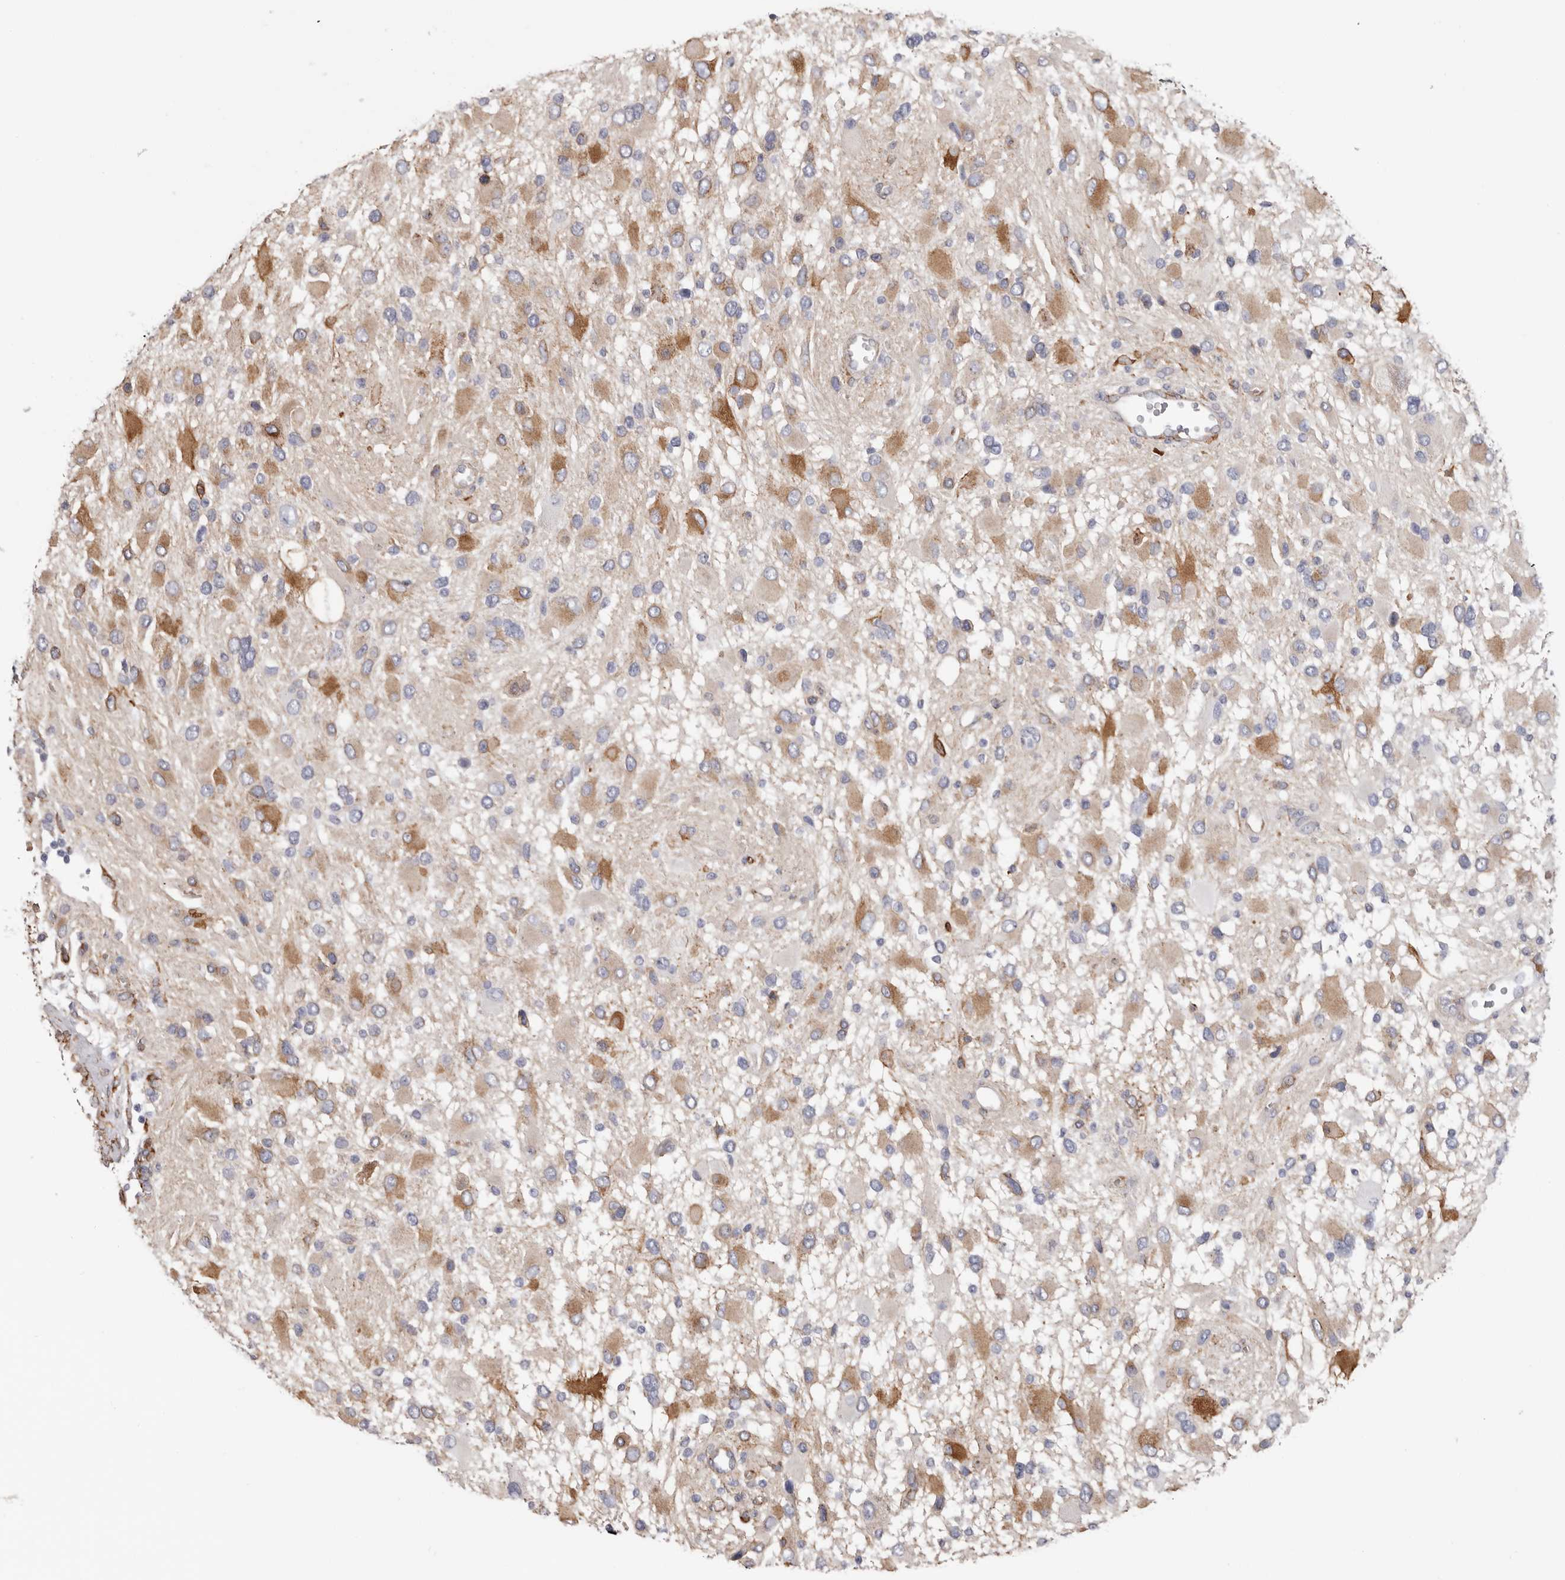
{"staining": {"intensity": "moderate", "quantity": "<25%", "location": "cytoplasmic/membranous"}, "tissue": "glioma", "cell_type": "Tumor cells", "image_type": "cancer", "snomed": [{"axis": "morphology", "description": "Glioma, malignant, High grade"}, {"axis": "topography", "description": "Brain"}], "caption": "Brown immunohistochemical staining in malignant high-grade glioma exhibits moderate cytoplasmic/membranous positivity in about <25% of tumor cells.", "gene": "SEMA3E", "patient": {"sex": "male", "age": 53}}